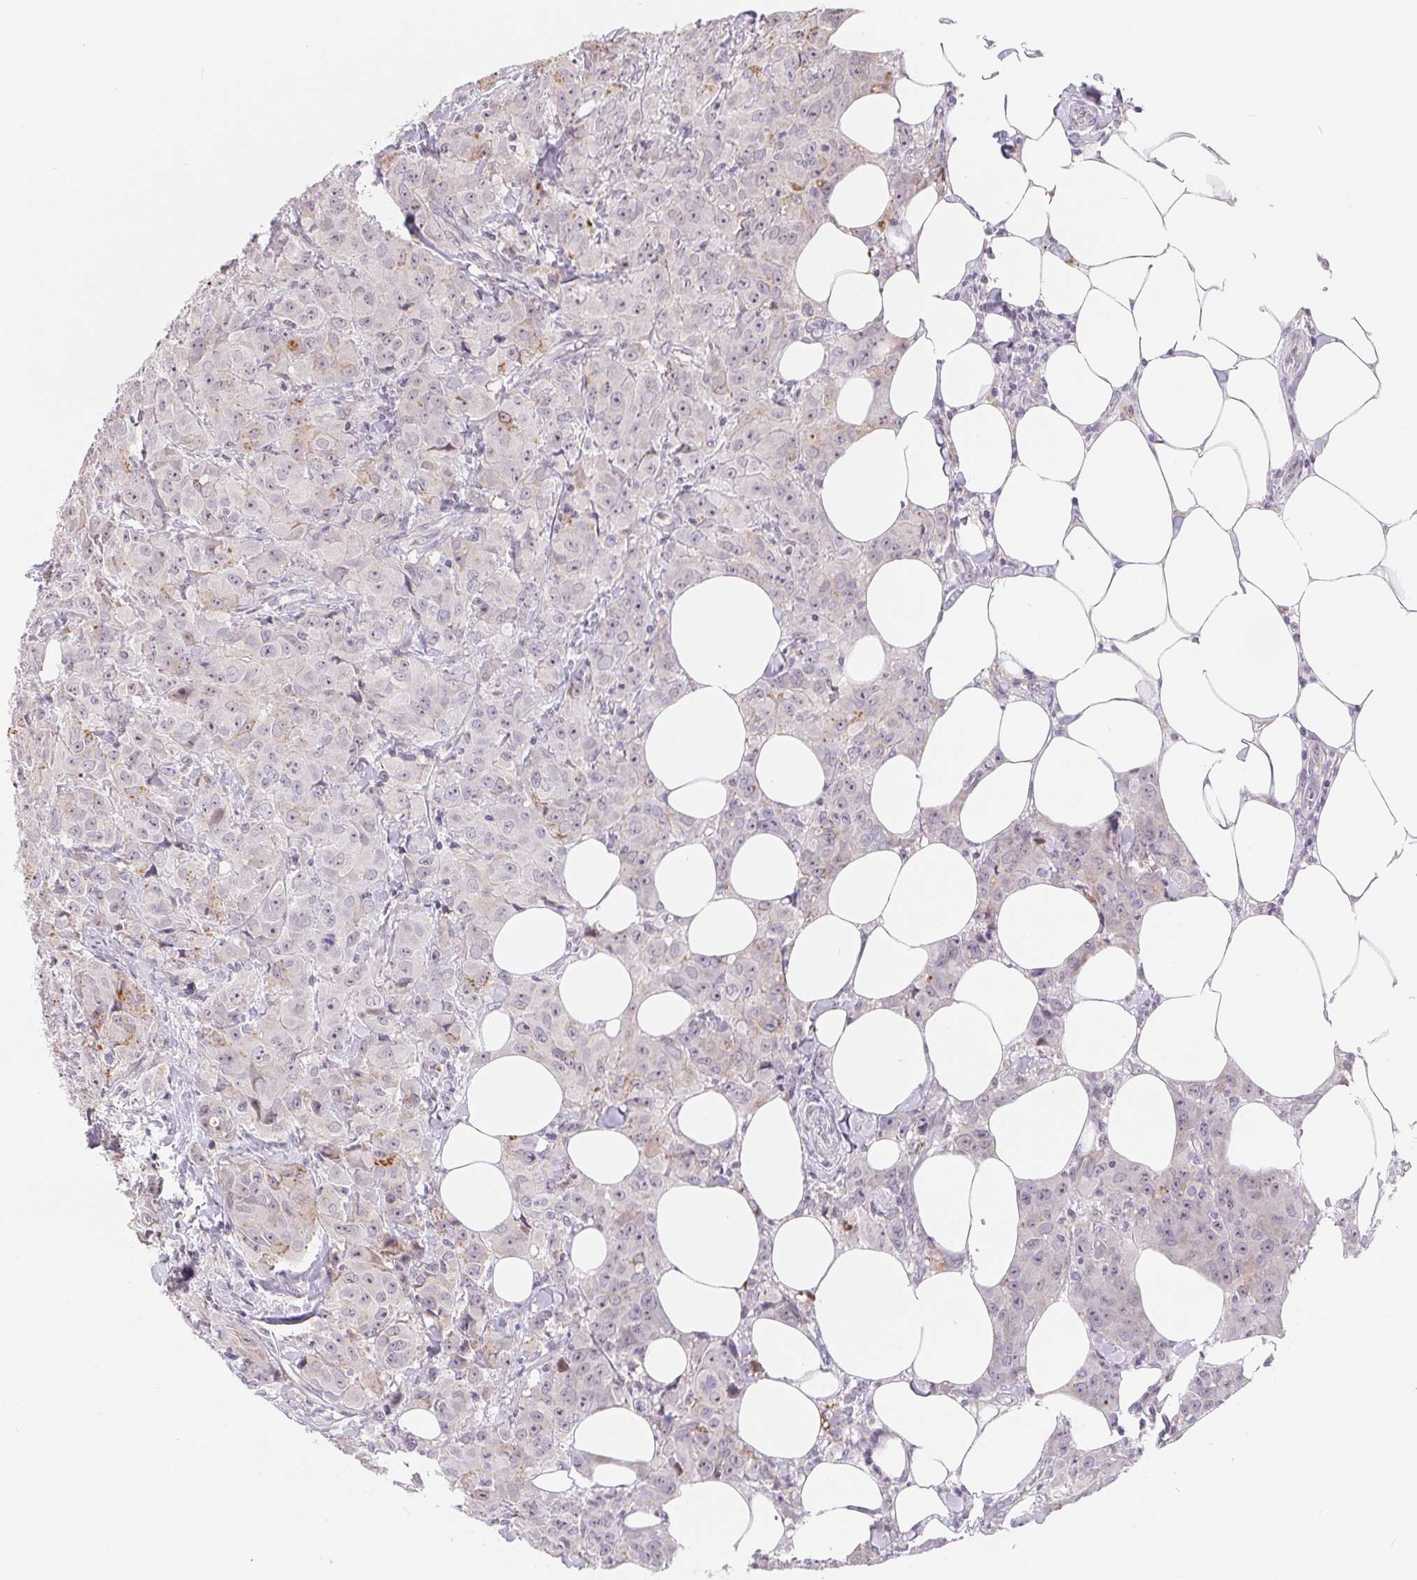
{"staining": {"intensity": "negative", "quantity": "none", "location": "none"}, "tissue": "breast cancer", "cell_type": "Tumor cells", "image_type": "cancer", "snomed": [{"axis": "morphology", "description": "Normal tissue, NOS"}, {"axis": "morphology", "description": "Duct carcinoma"}, {"axis": "topography", "description": "Breast"}], "caption": "High magnification brightfield microscopy of breast intraductal carcinoma stained with DAB (3,3'-diaminobenzidine) (brown) and counterstained with hematoxylin (blue): tumor cells show no significant expression.", "gene": "LCA5L", "patient": {"sex": "female", "age": 43}}